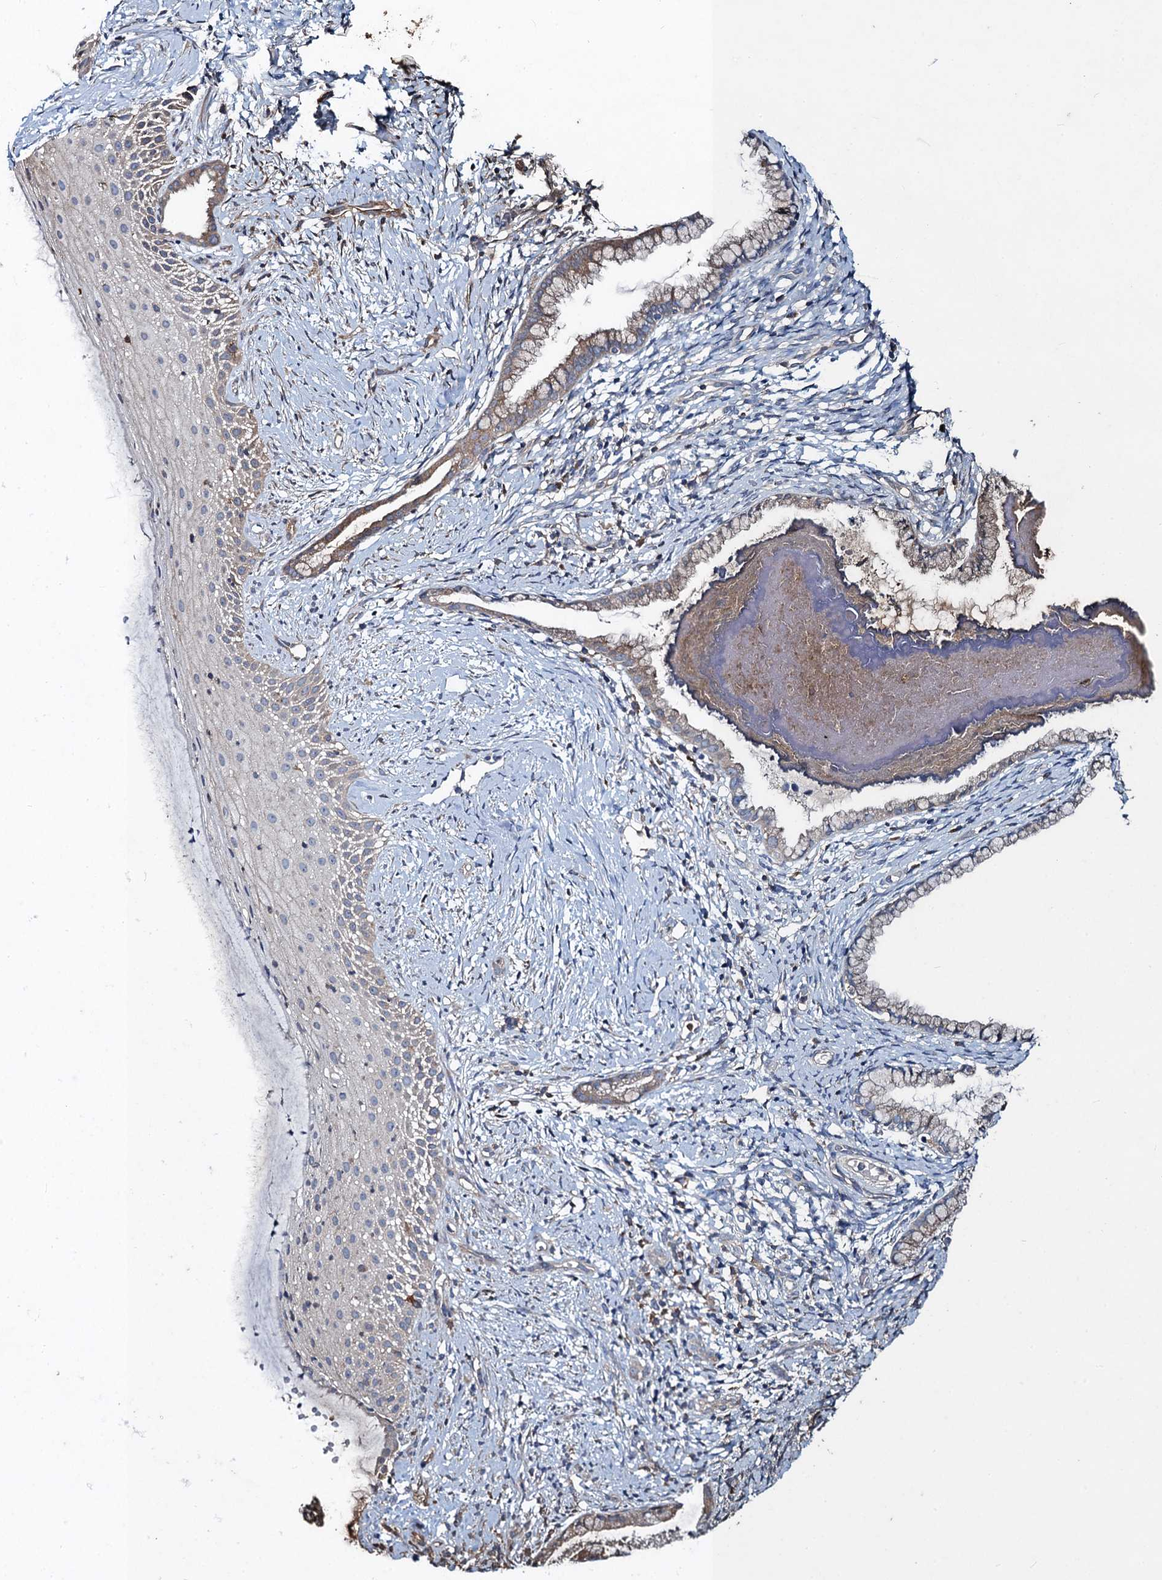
{"staining": {"intensity": "weak", "quantity": ">75%", "location": "cytoplasmic/membranous"}, "tissue": "cervix", "cell_type": "Glandular cells", "image_type": "normal", "snomed": [{"axis": "morphology", "description": "Normal tissue, NOS"}, {"axis": "topography", "description": "Cervix"}], "caption": "Human cervix stained for a protein (brown) exhibits weak cytoplasmic/membranous positive positivity in approximately >75% of glandular cells.", "gene": "SNAP29", "patient": {"sex": "female", "age": 36}}